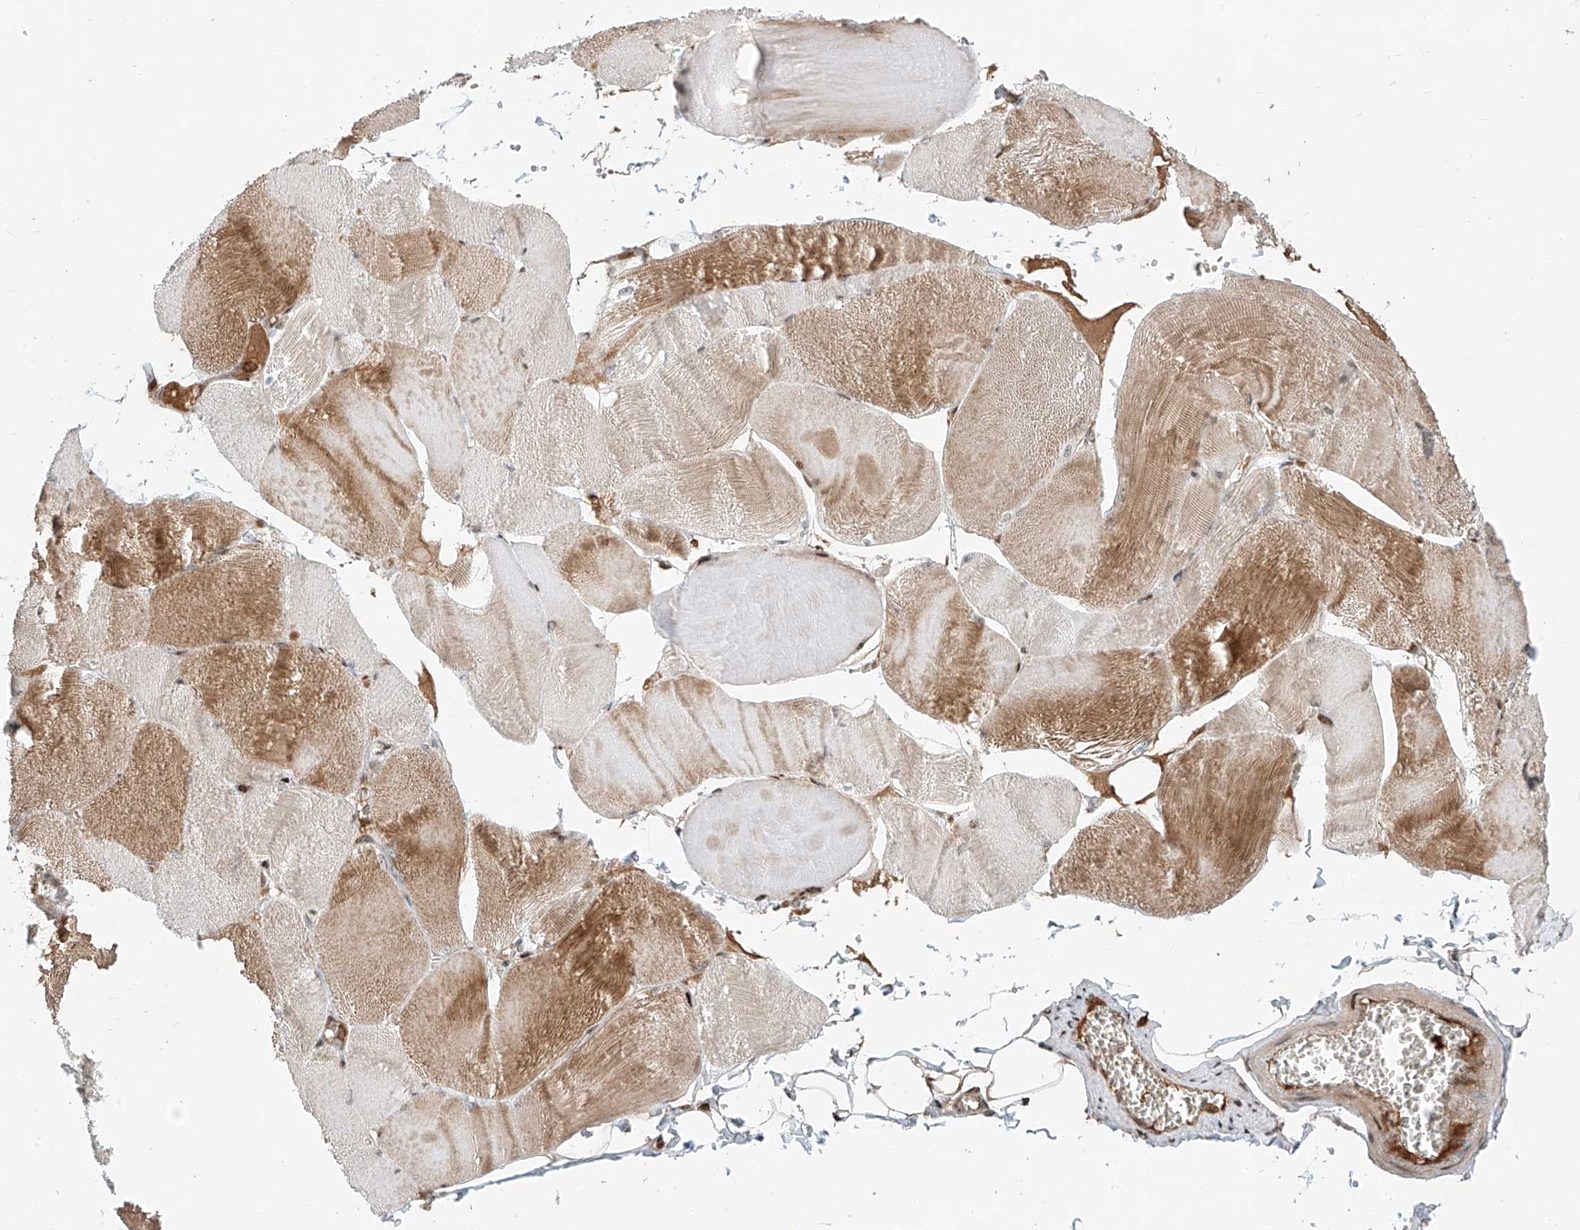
{"staining": {"intensity": "strong", "quantity": "25%-75%", "location": "cytoplasmic/membranous"}, "tissue": "skeletal muscle", "cell_type": "Myocytes", "image_type": "normal", "snomed": [{"axis": "morphology", "description": "Normal tissue, NOS"}, {"axis": "morphology", "description": "Basal cell carcinoma"}, {"axis": "topography", "description": "Skeletal muscle"}], "caption": "Myocytes reveal high levels of strong cytoplasmic/membranous positivity in about 25%-75% of cells in unremarkable human skeletal muscle.", "gene": "CEP162", "patient": {"sex": "female", "age": 64}}